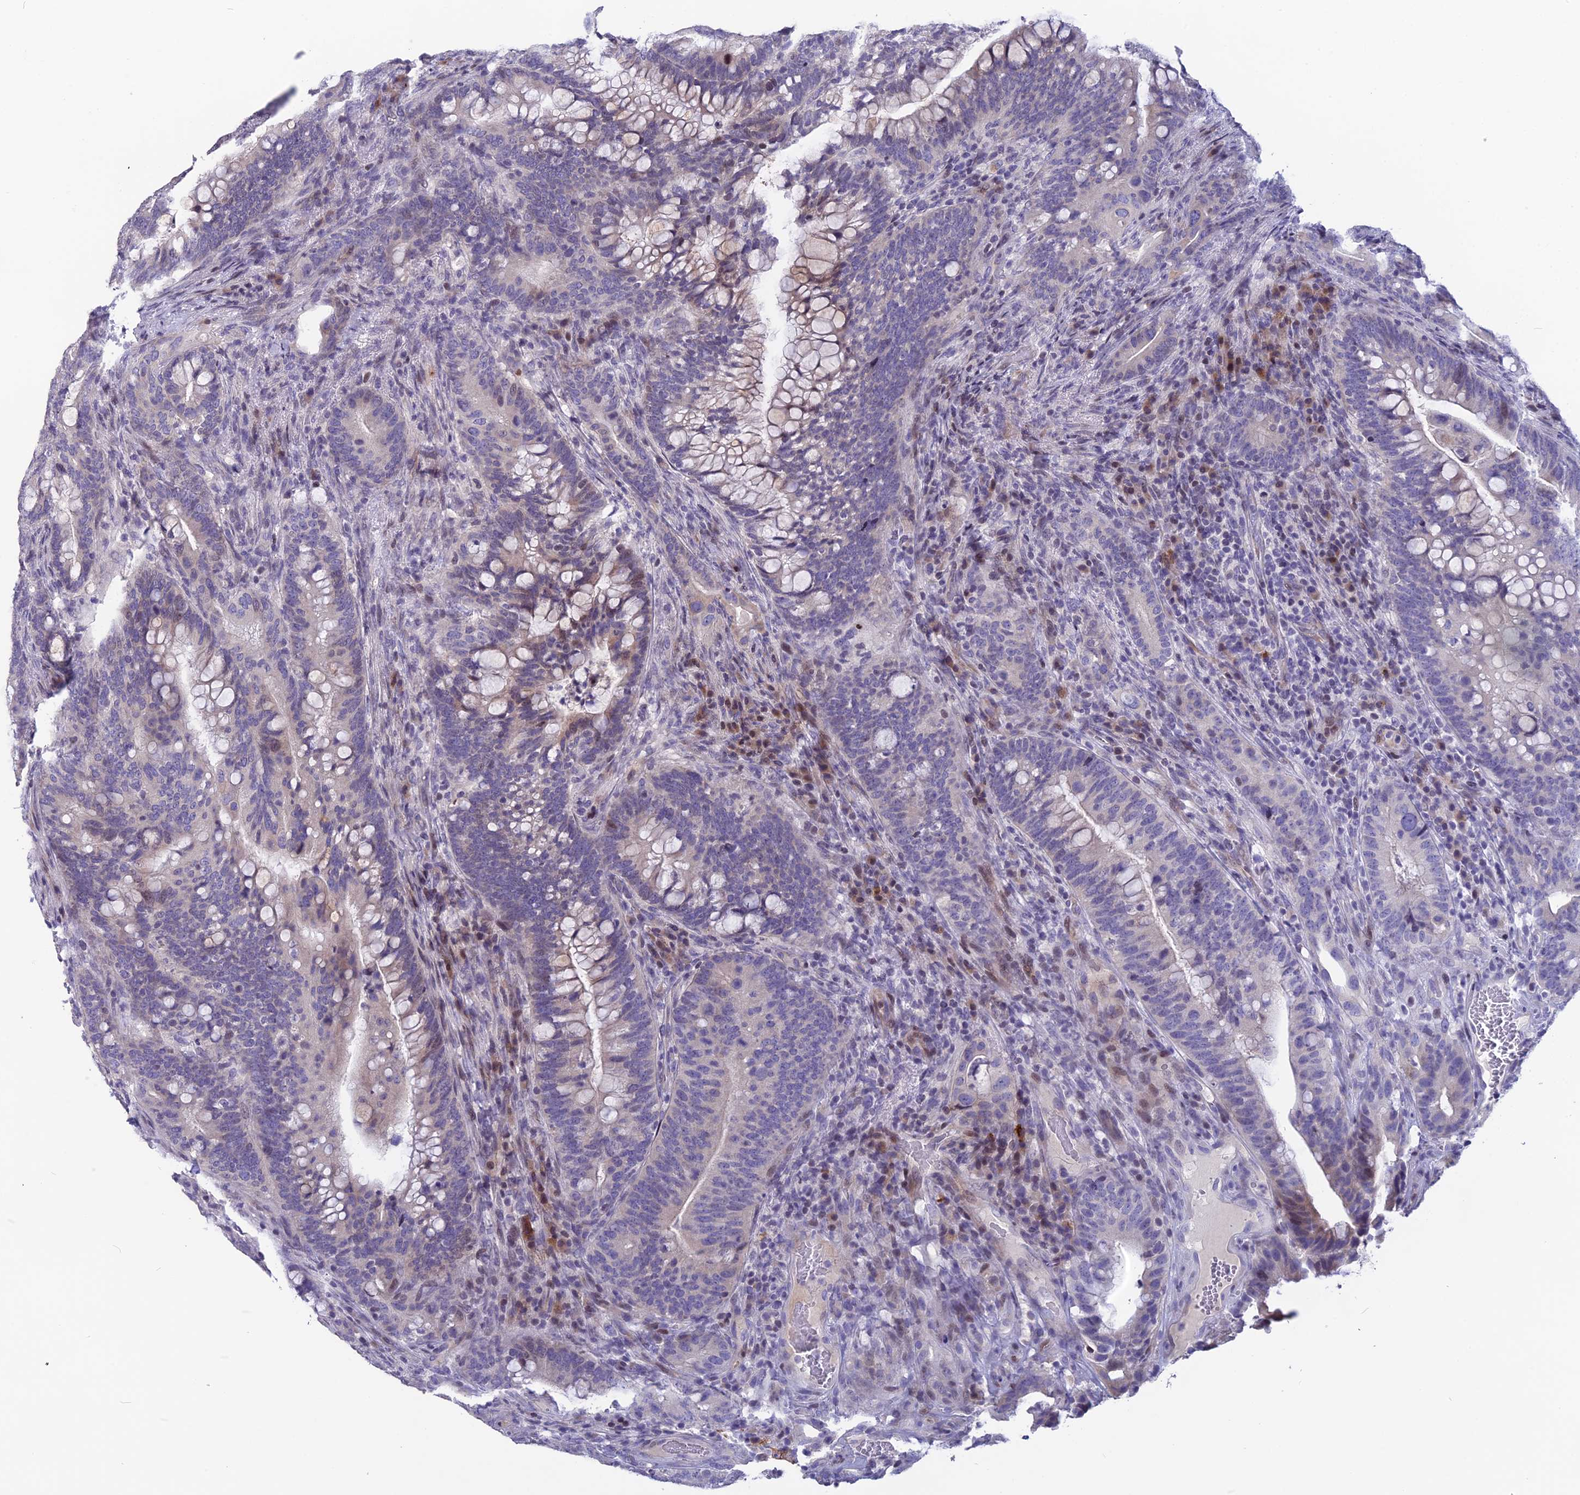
{"staining": {"intensity": "negative", "quantity": "none", "location": "none"}, "tissue": "colorectal cancer", "cell_type": "Tumor cells", "image_type": "cancer", "snomed": [{"axis": "morphology", "description": "Adenocarcinoma, NOS"}, {"axis": "topography", "description": "Colon"}], "caption": "This photomicrograph is of adenocarcinoma (colorectal) stained with immunohistochemistry (IHC) to label a protein in brown with the nuclei are counter-stained blue. There is no positivity in tumor cells.", "gene": "TMEM134", "patient": {"sex": "female", "age": 66}}